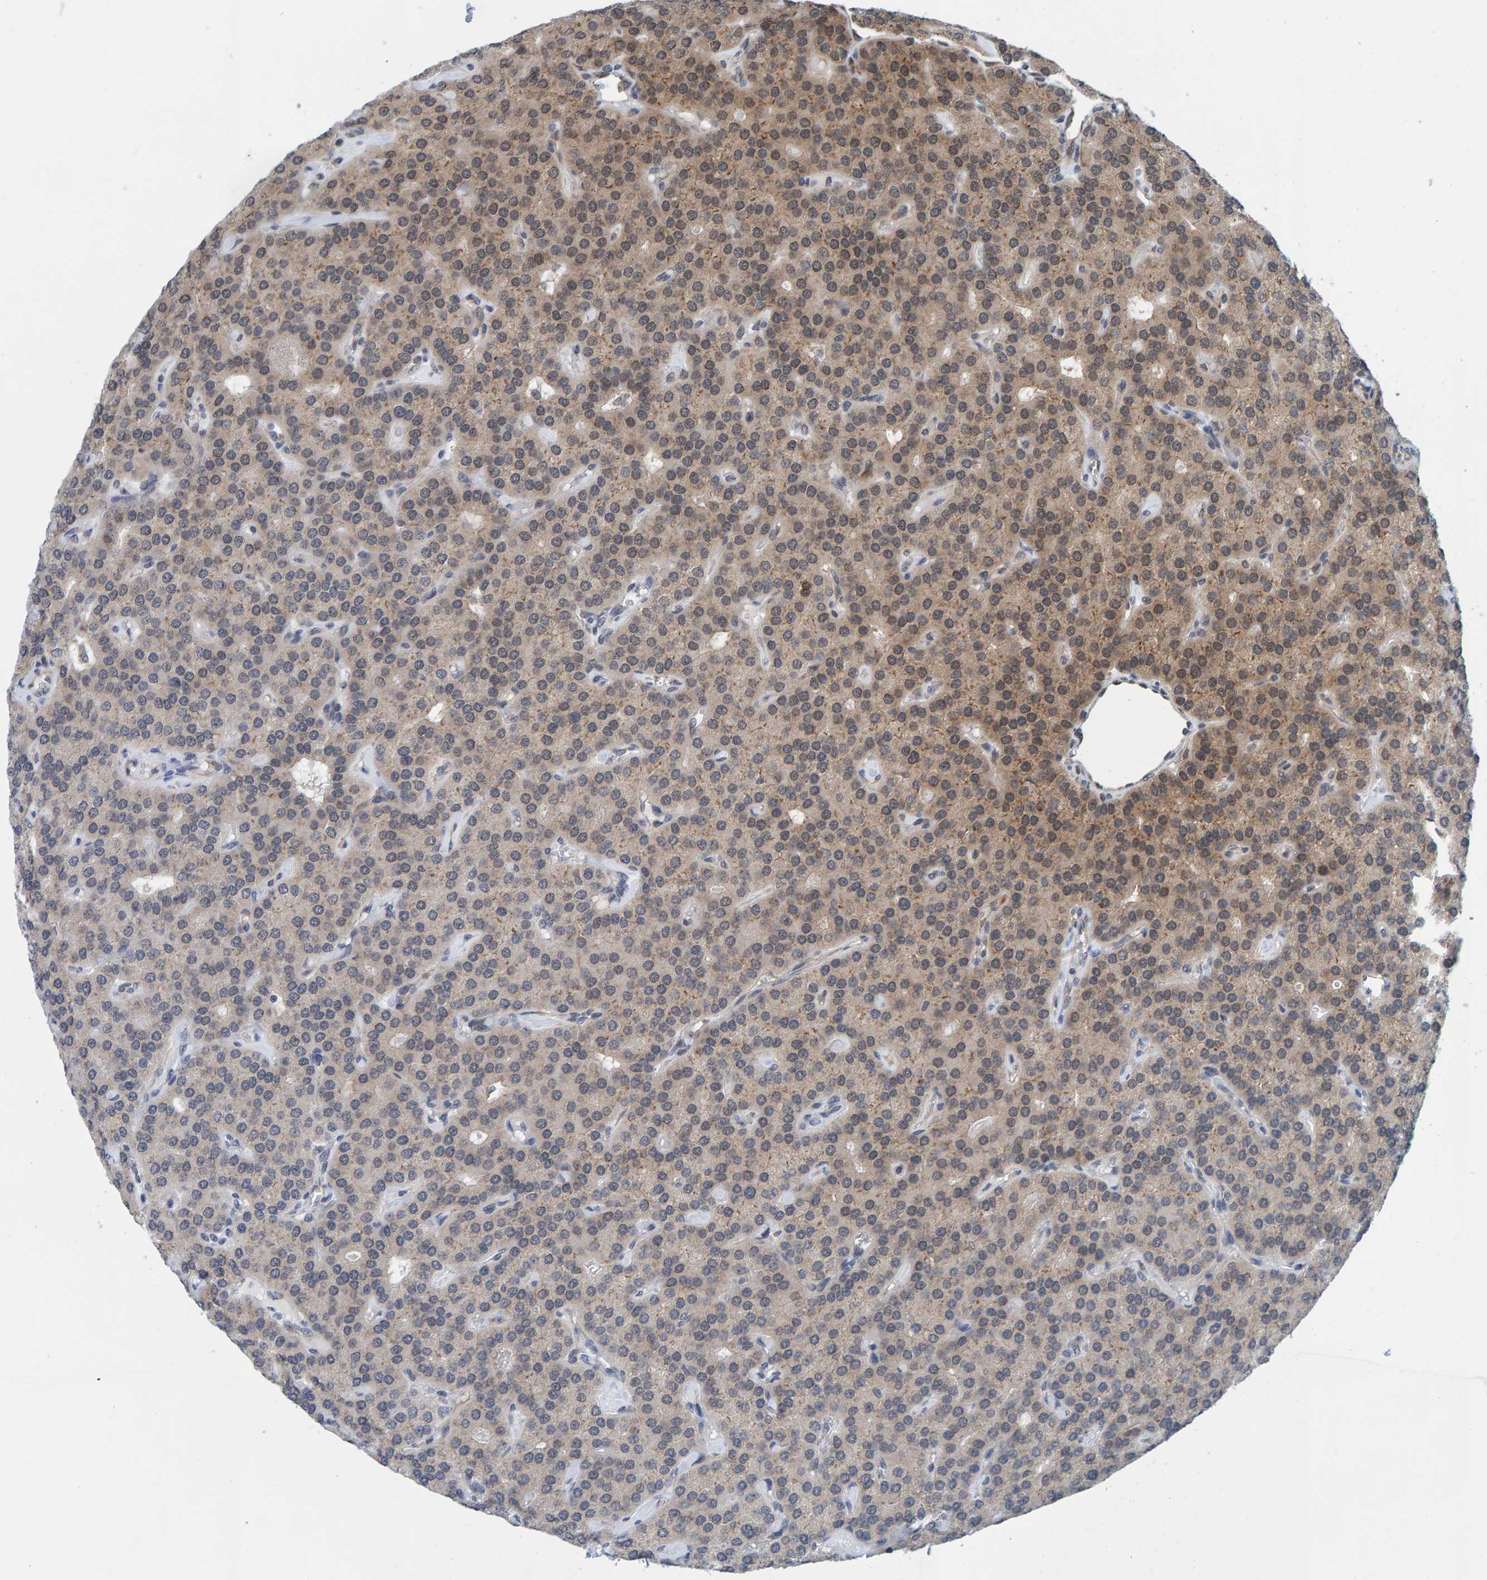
{"staining": {"intensity": "weak", "quantity": ">75%", "location": "cytoplasmic/membranous"}, "tissue": "parathyroid gland", "cell_type": "Glandular cells", "image_type": "normal", "snomed": [{"axis": "morphology", "description": "Normal tissue, NOS"}, {"axis": "morphology", "description": "Adenoma, NOS"}, {"axis": "topography", "description": "Parathyroid gland"}], "caption": "Immunohistochemical staining of normal human parathyroid gland displays weak cytoplasmic/membranous protein positivity in approximately >75% of glandular cells. The staining is performed using DAB brown chromogen to label protein expression. The nuclei are counter-stained blue using hematoxylin.", "gene": "SCRN2", "patient": {"sex": "female", "age": 86}}